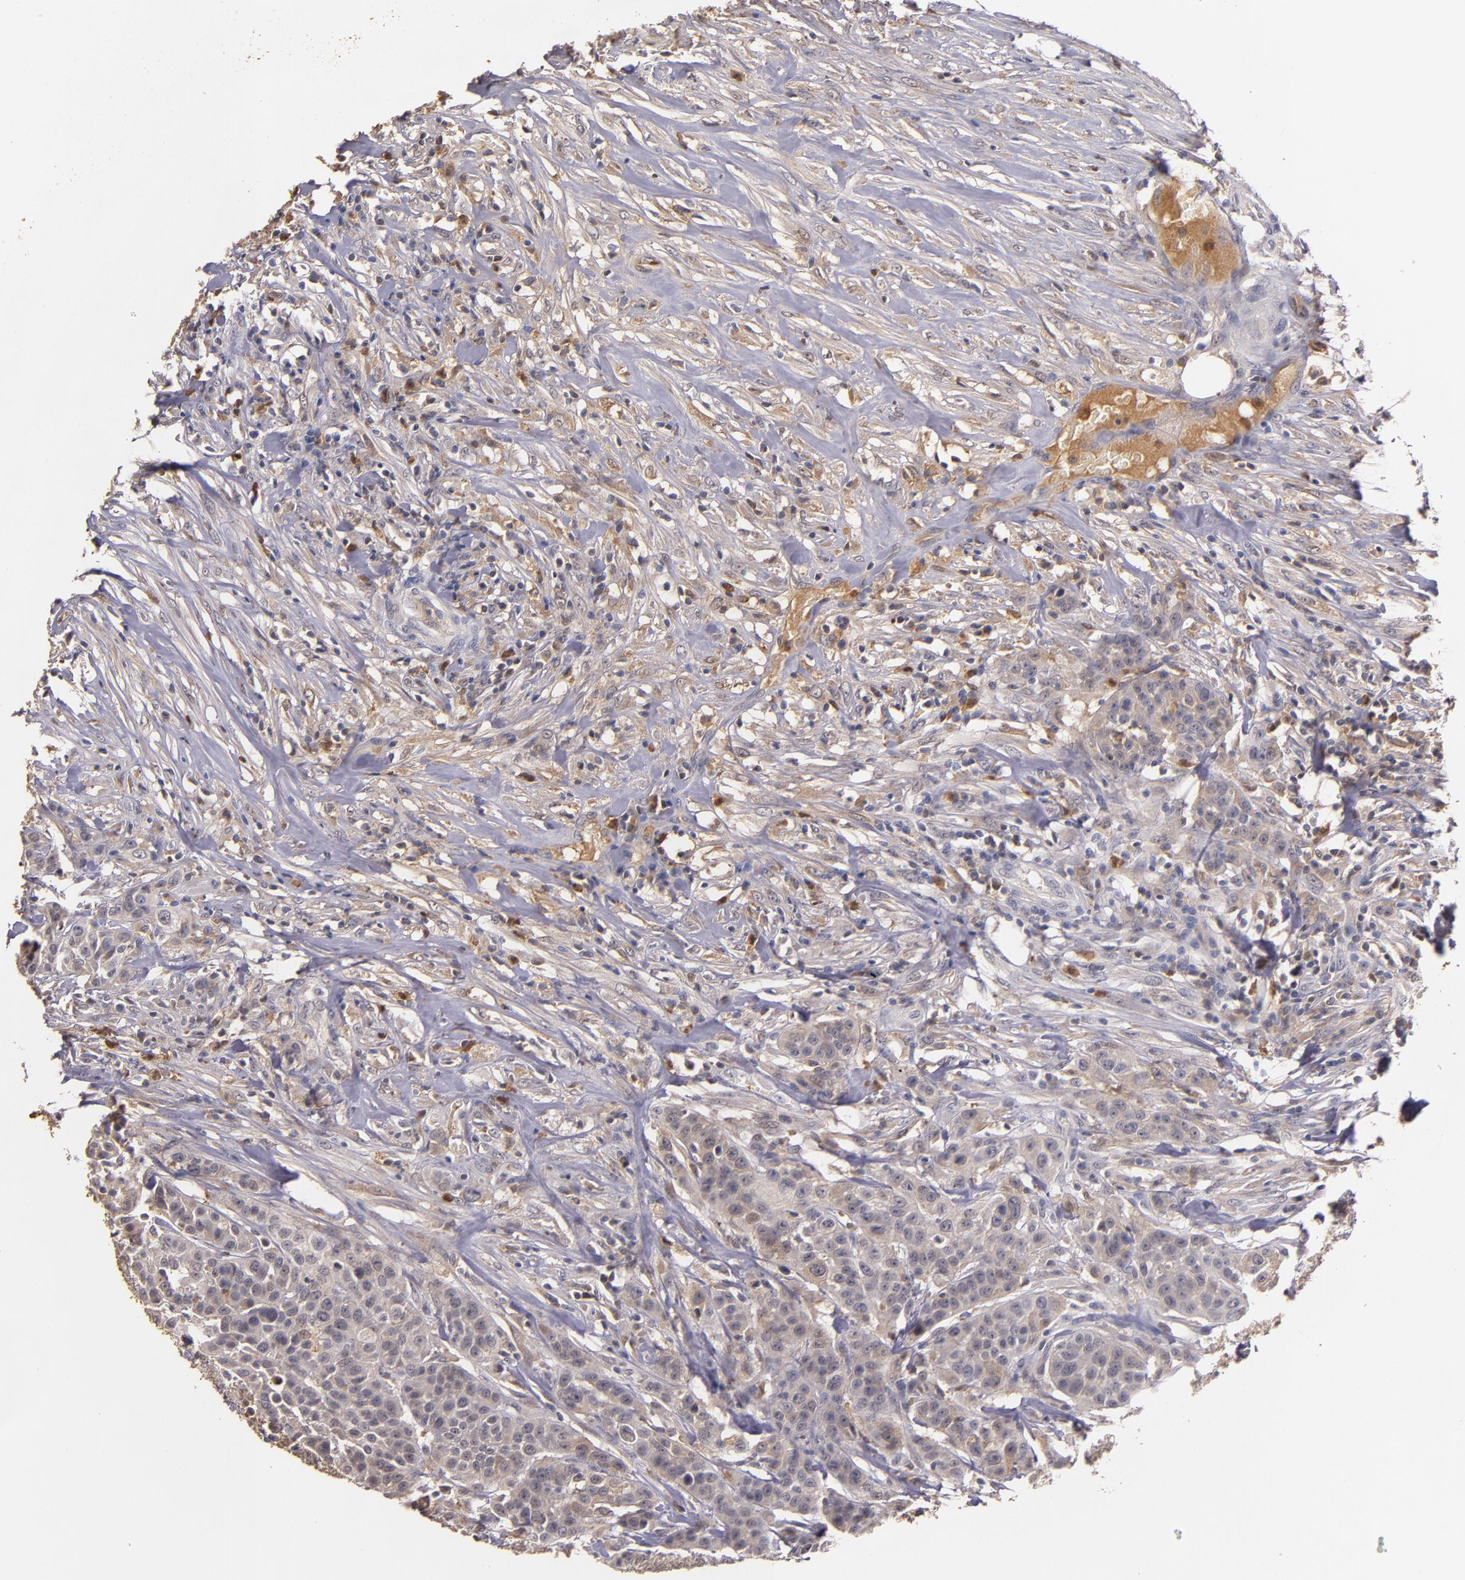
{"staining": {"intensity": "weak", "quantity": ">75%", "location": "cytoplasmic/membranous"}, "tissue": "urothelial cancer", "cell_type": "Tumor cells", "image_type": "cancer", "snomed": [{"axis": "morphology", "description": "Urothelial carcinoma, High grade"}, {"axis": "topography", "description": "Urinary bladder"}], "caption": "Protein expression by immunohistochemistry displays weak cytoplasmic/membranous expression in about >75% of tumor cells in high-grade urothelial carcinoma.", "gene": "PTS", "patient": {"sex": "male", "age": 74}}